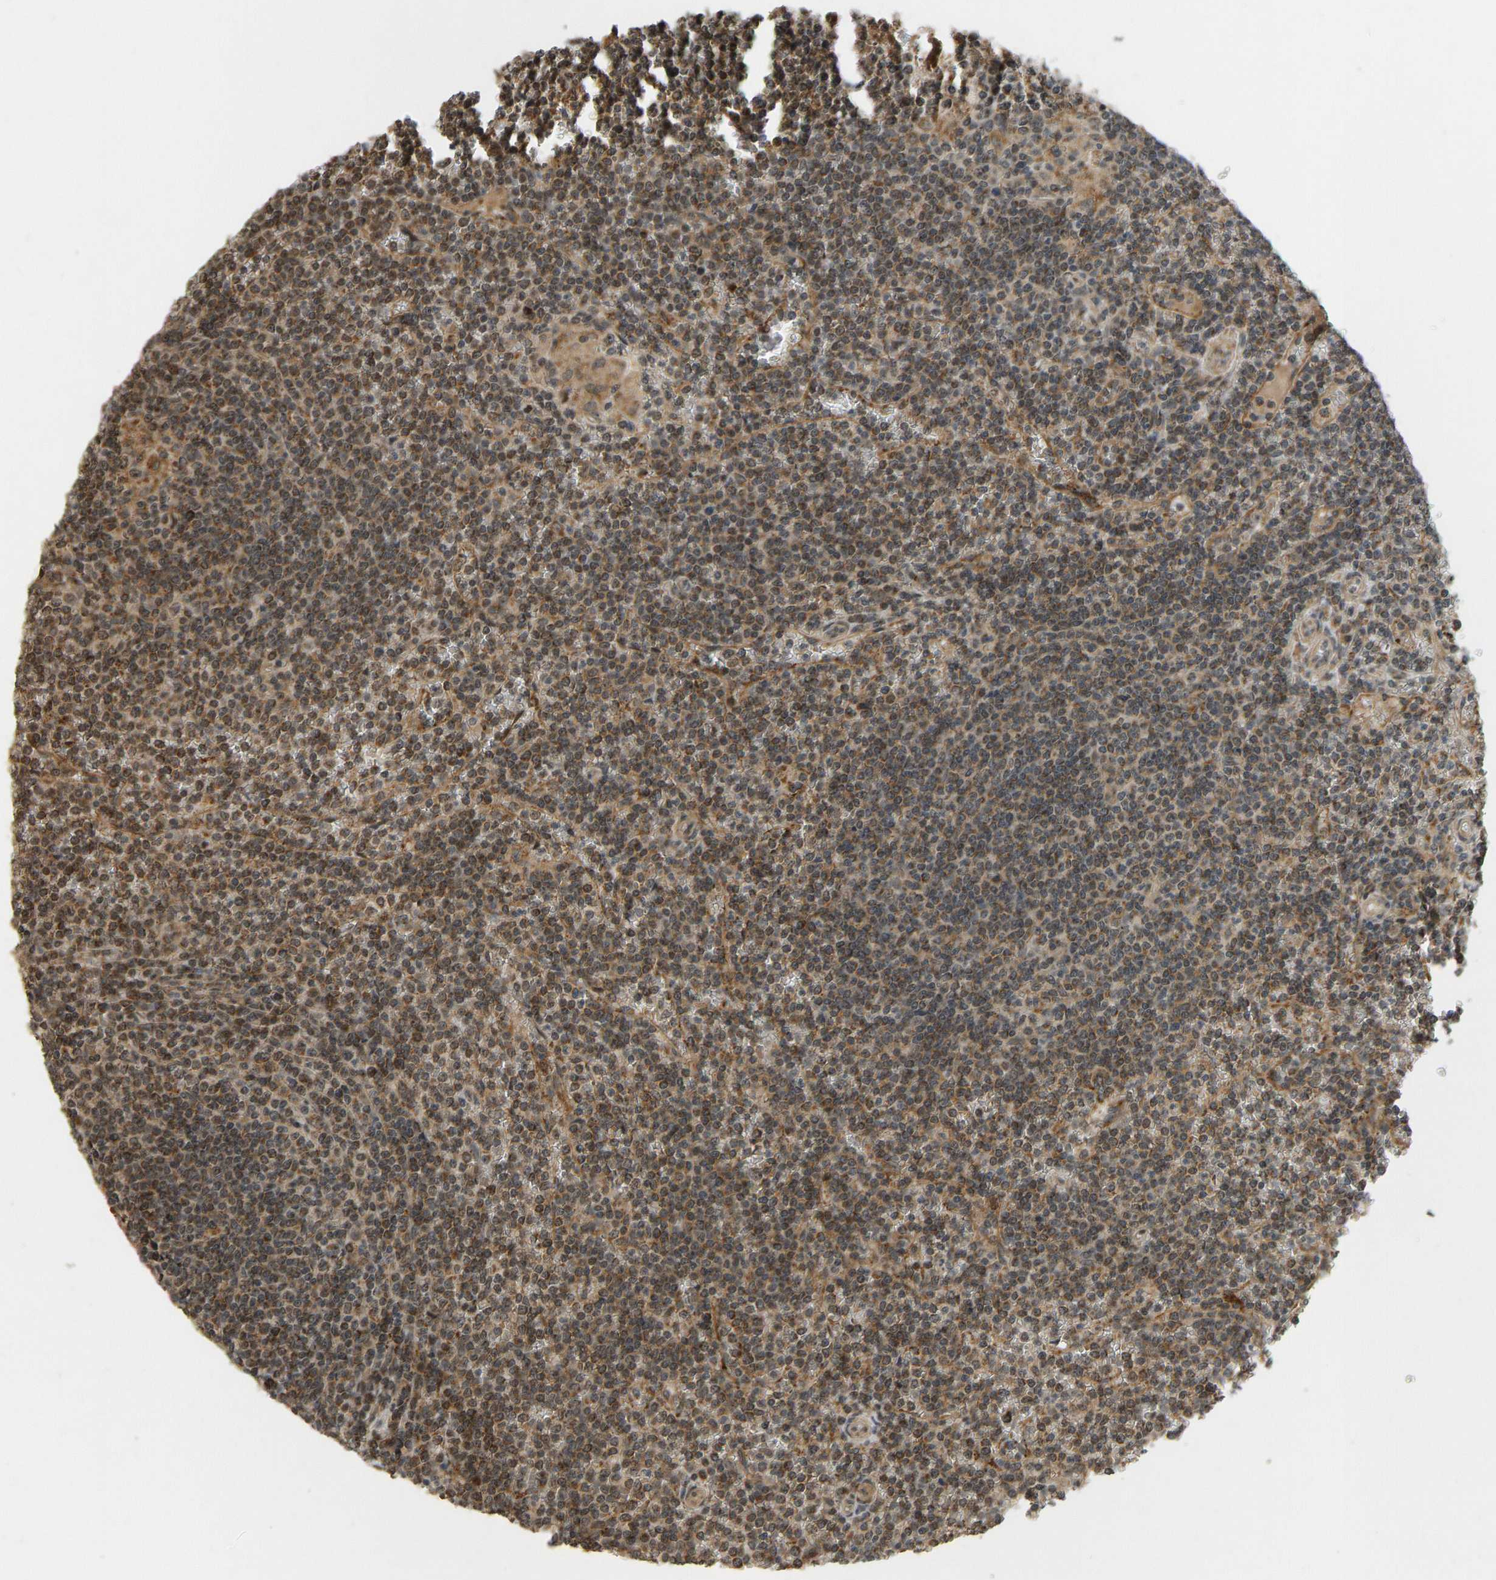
{"staining": {"intensity": "moderate", "quantity": ">75%", "location": "cytoplasmic/membranous"}, "tissue": "lymphoma", "cell_type": "Tumor cells", "image_type": "cancer", "snomed": [{"axis": "morphology", "description": "Malignant lymphoma, non-Hodgkin's type, Low grade"}, {"axis": "topography", "description": "Spleen"}], "caption": "DAB immunohistochemical staining of human low-grade malignant lymphoma, non-Hodgkin's type shows moderate cytoplasmic/membranous protein expression in about >75% of tumor cells.", "gene": "ACADS", "patient": {"sex": "female", "age": 19}}